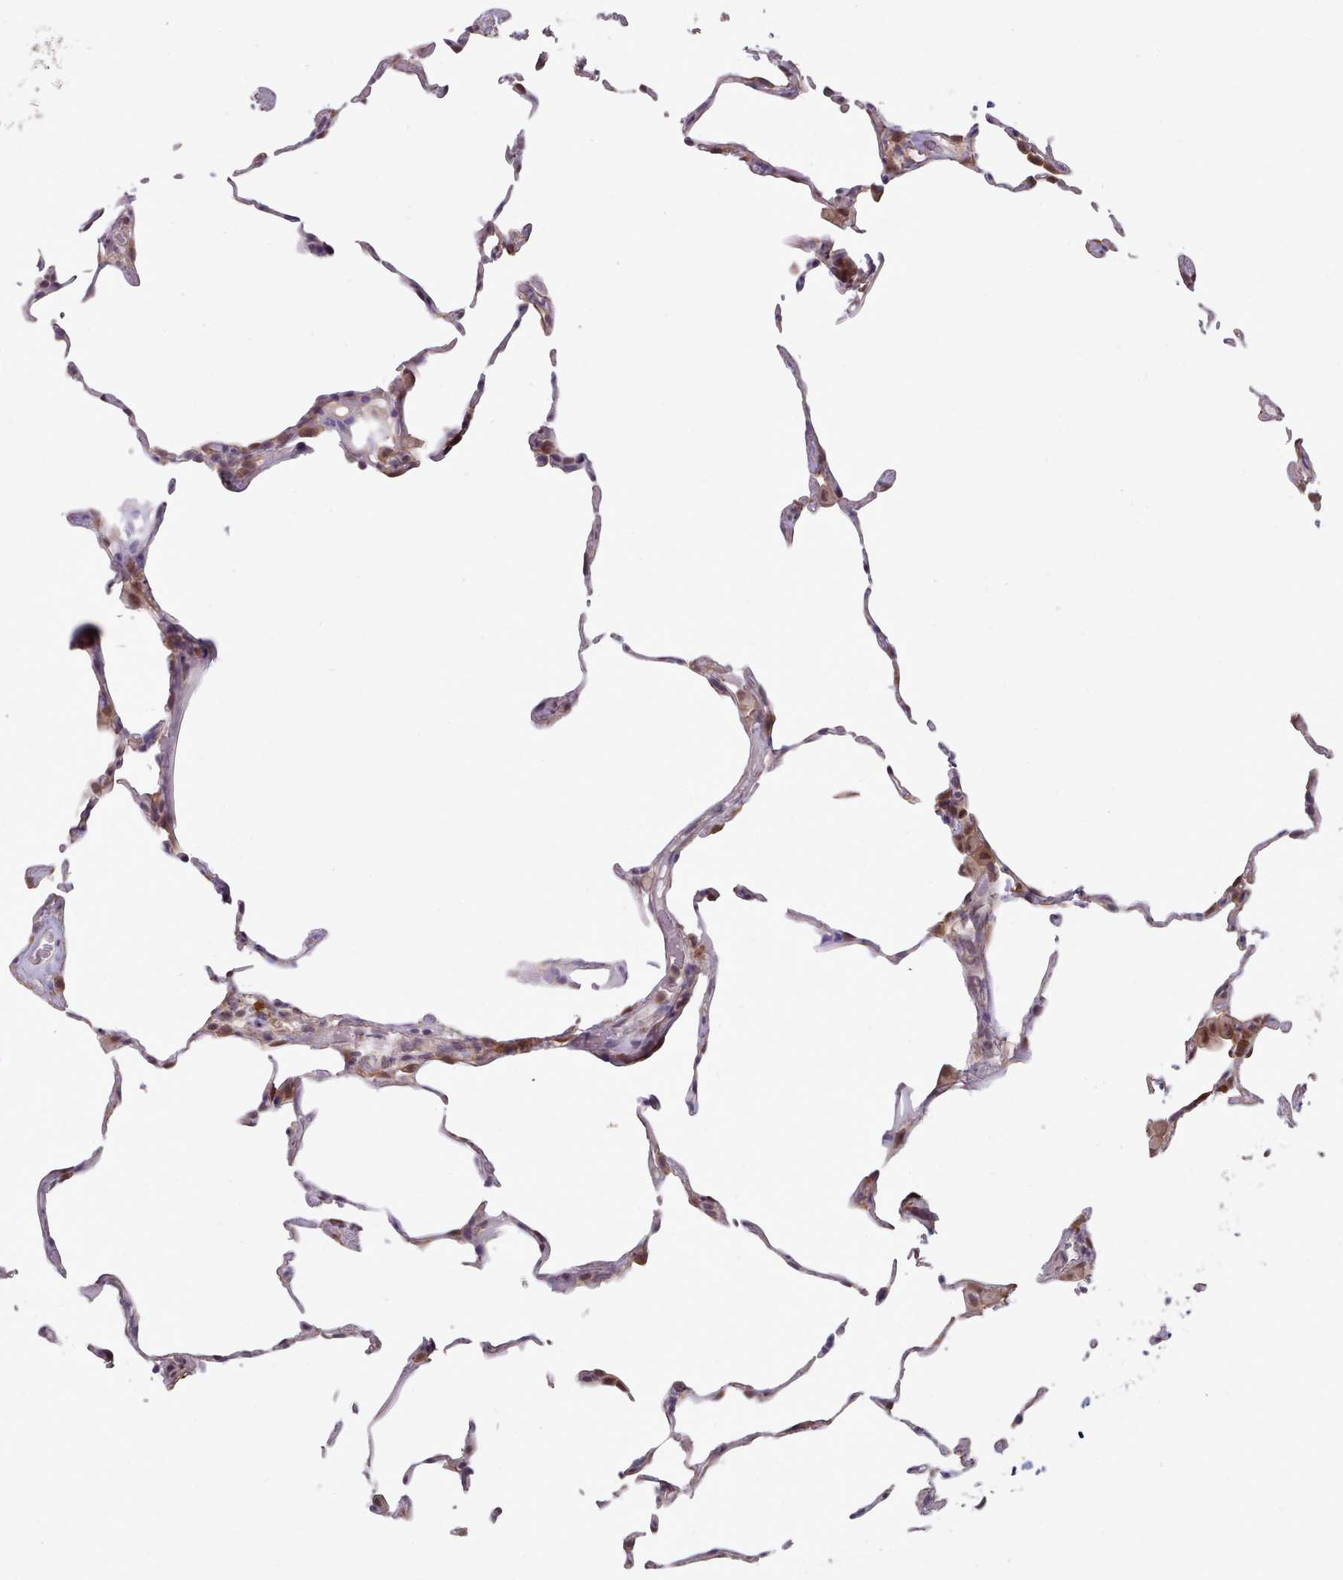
{"staining": {"intensity": "moderate", "quantity": "<25%", "location": "cytoplasmic/membranous,nuclear"}, "tissue": "lung", "cell_type": "Alveolar cells", "image_type": "normal", "snomed": [{"axis": "morphology", "description": "Normal tissue, NOS"}, {"axis": "topography", "description": "Lung"}], "caption": "Protein expression analysis of normal lung reveals moderate cytoplasmic/membranous,nuclear expression in approximately <25% of alveolar cells.", "gene": "CES3", "patient": {"sex": "female", "age": 57}}